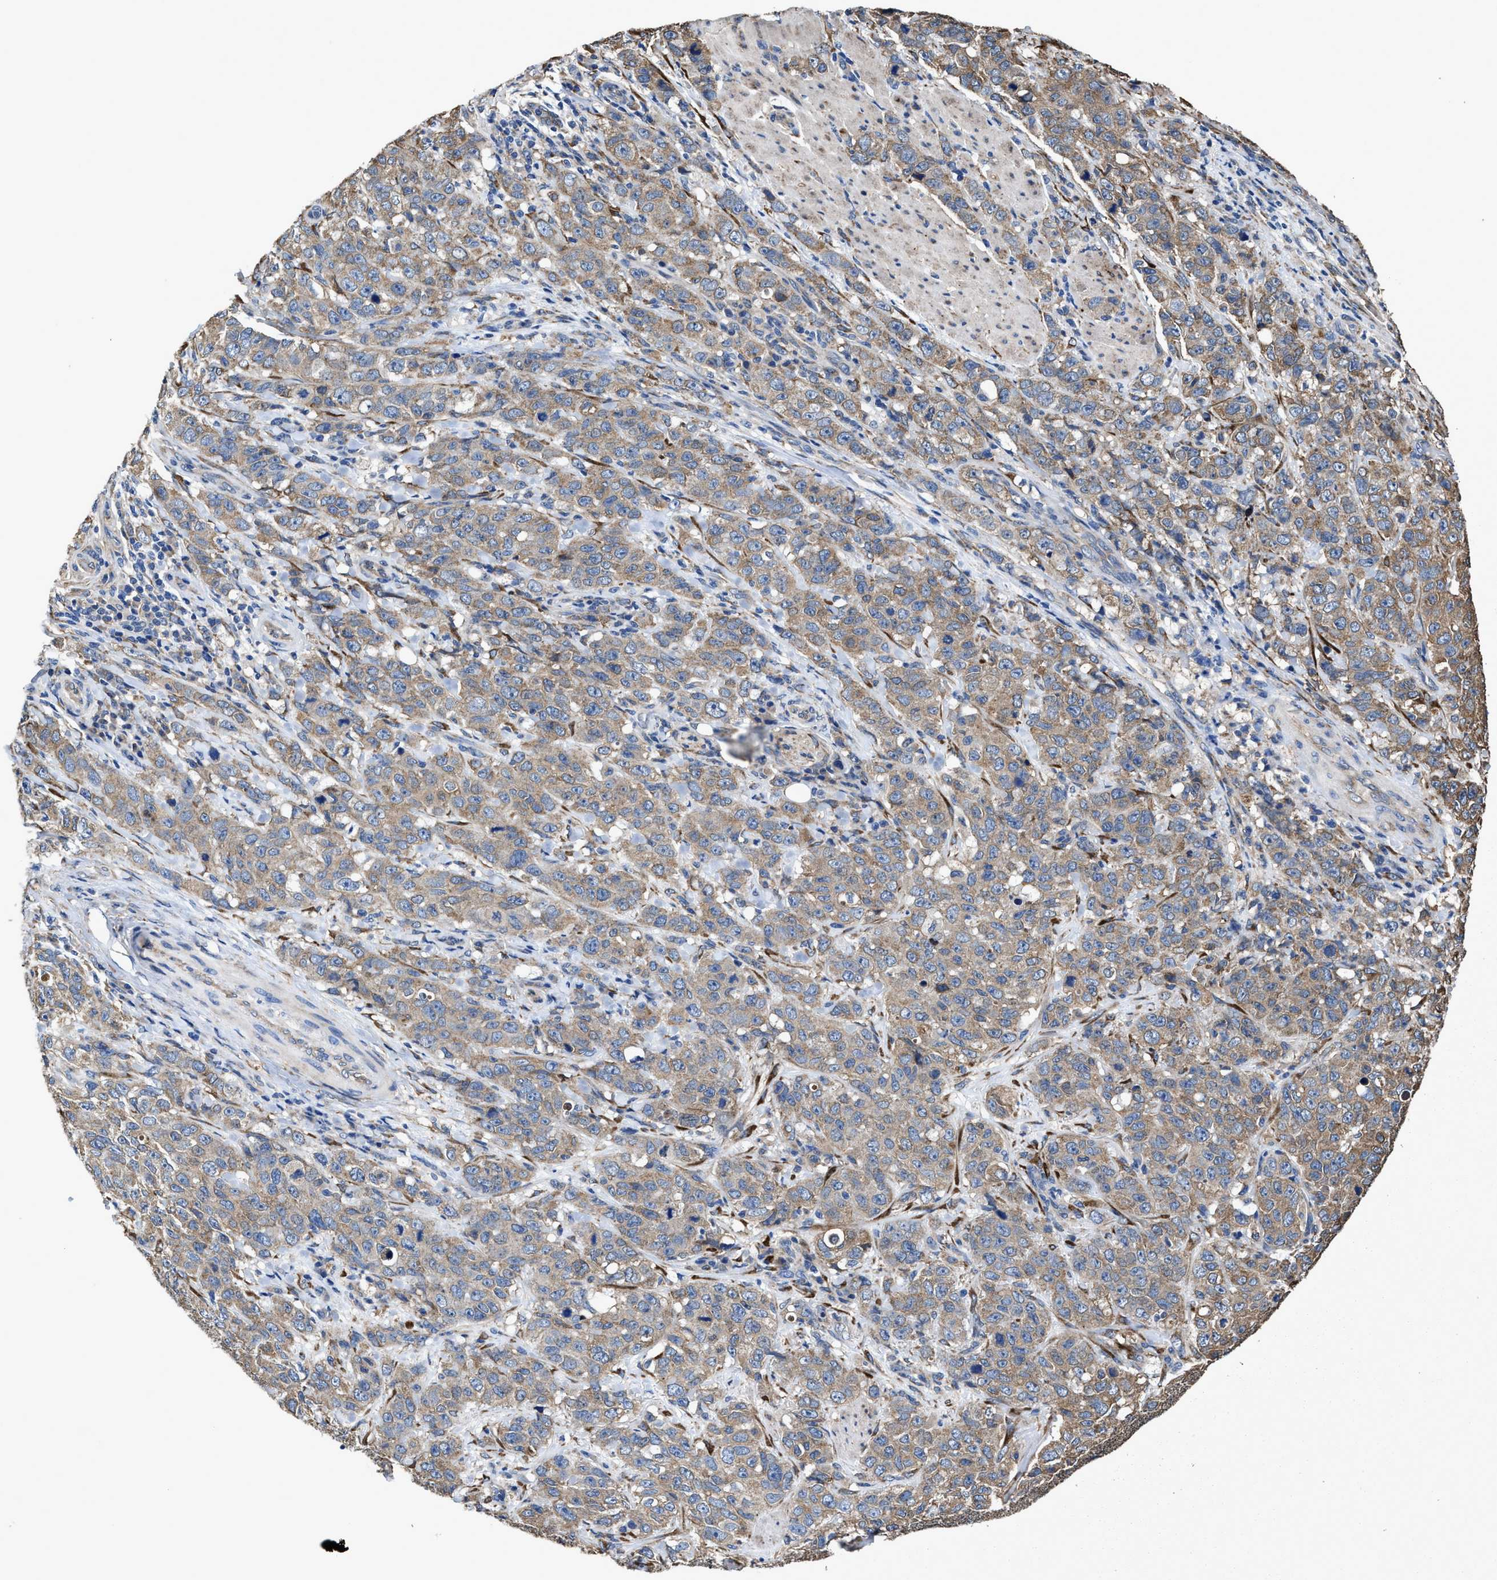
{"staining": {"intensity": "moderate", "quantity": ">75%", "location": "cytoplasmic/membranous"}, "tissue": "stomach cancer", "cell_type": "Tumor cells", "image_type": "cancer", "snomed": [{"axis": "morphology", "description": "Adenocarcinoma, NOS"}, {"axis": "topography", "description": "Stomach"}], "caption": "Immunohistochemistry of human stomach cancer reveals medium levels of moderate cytoplasmic/membranous staining in approximately >75% of tumor cells.", "gene": "IDNK", "patient": {"sex": "male", "age": 48}}